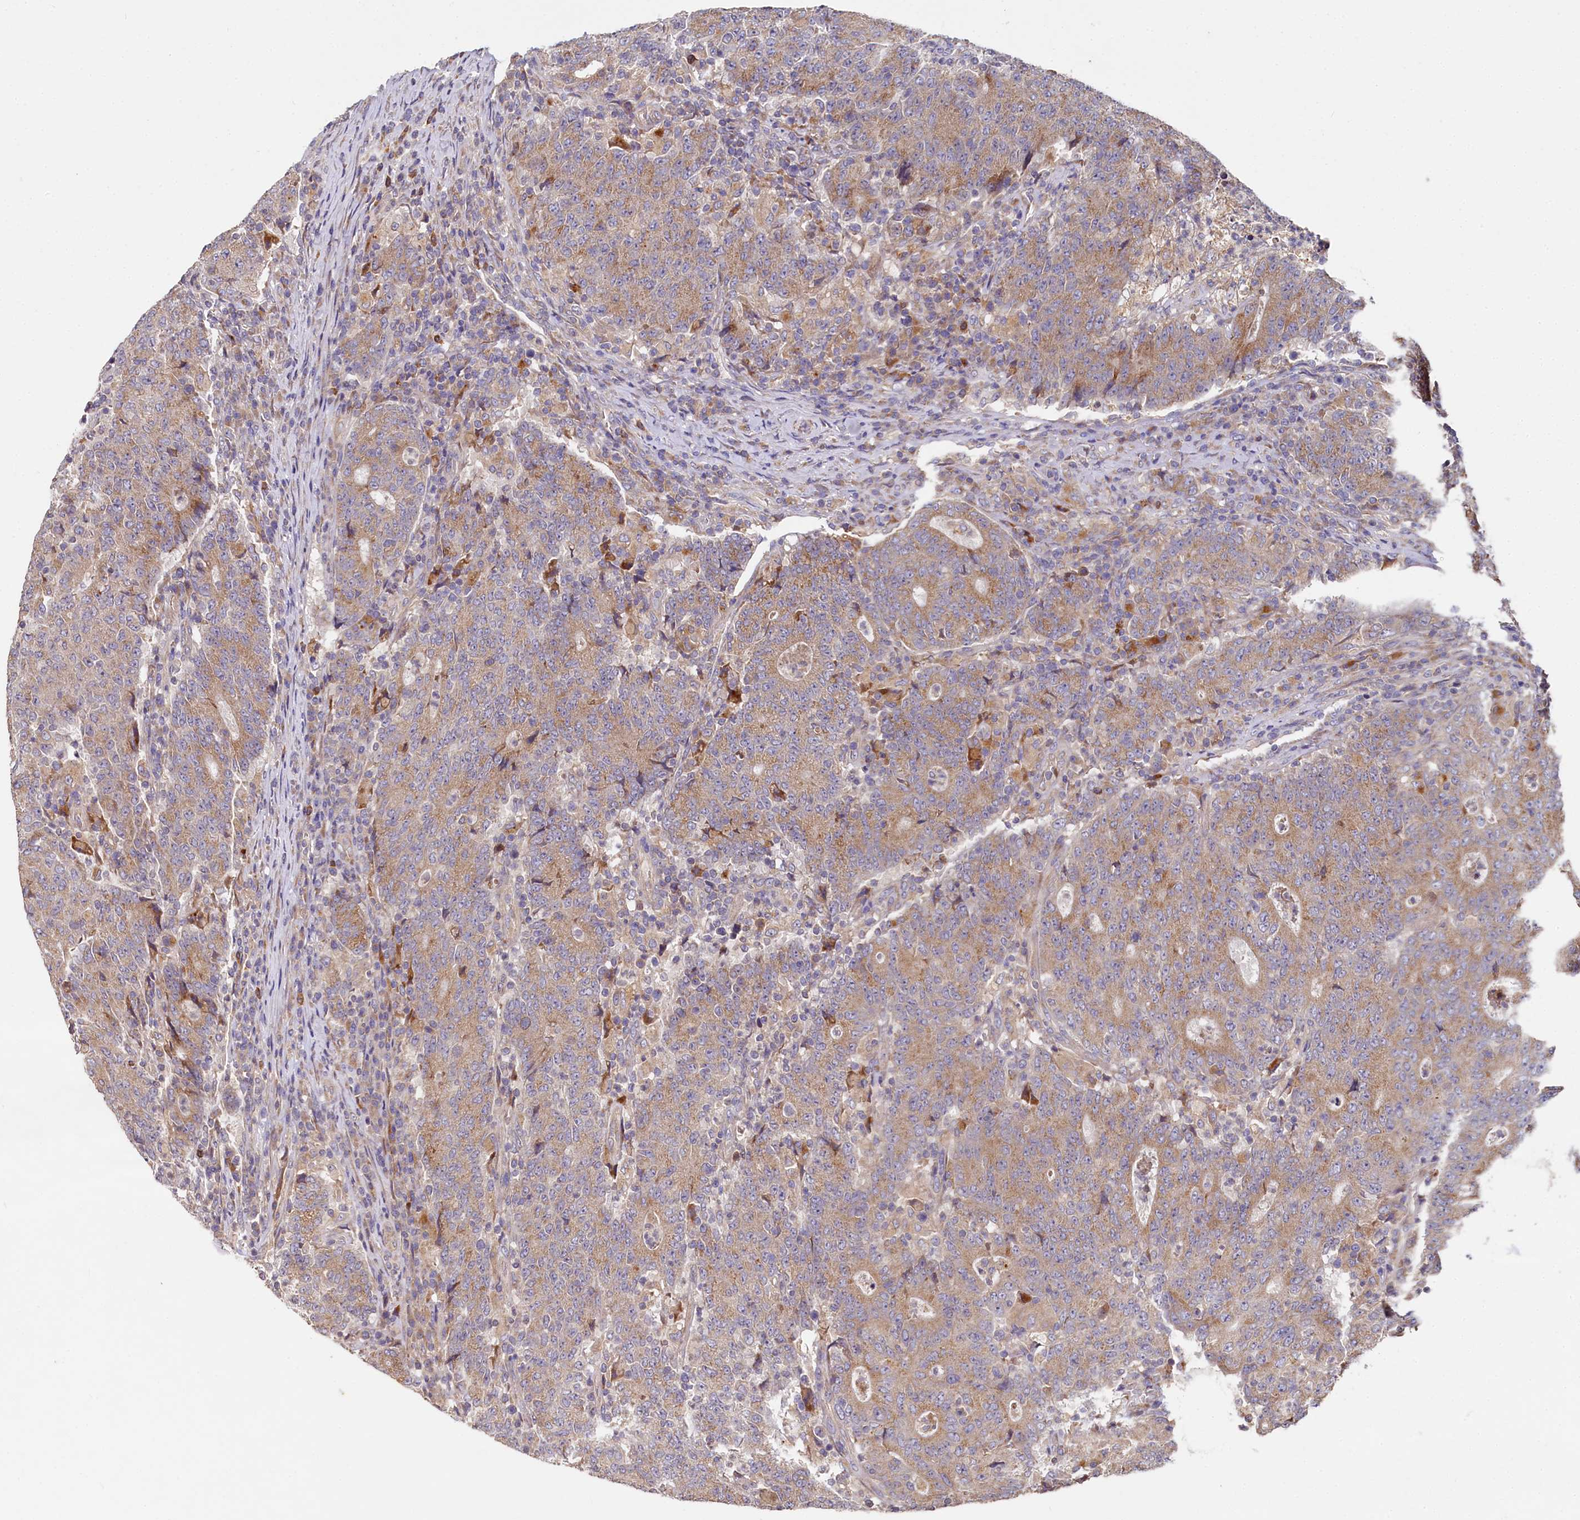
{"staining": {"intensity": "moderate", "quantity": ">75%", "location": "cytoplasmic/membranous"}, "tissue": "colorectal cancer", "cell_type": "Tumor cells", "image_type": "cancer", "snomed": [{"axis": "morphology", "description": "Adenocarcinoma, NOS"}, {"axis": "topography", "description": "Colon"}], "caption": "IHC (DAB (3,3'-diaminobenzidine)) staining of human adenocarcinoma (colorectal) exhibits moderate cytoplasmic/membranous protein expression in about >75% of tumor cells.", "gene": "SPRYD3", "patient": {"sex": "female", "age": 75}}